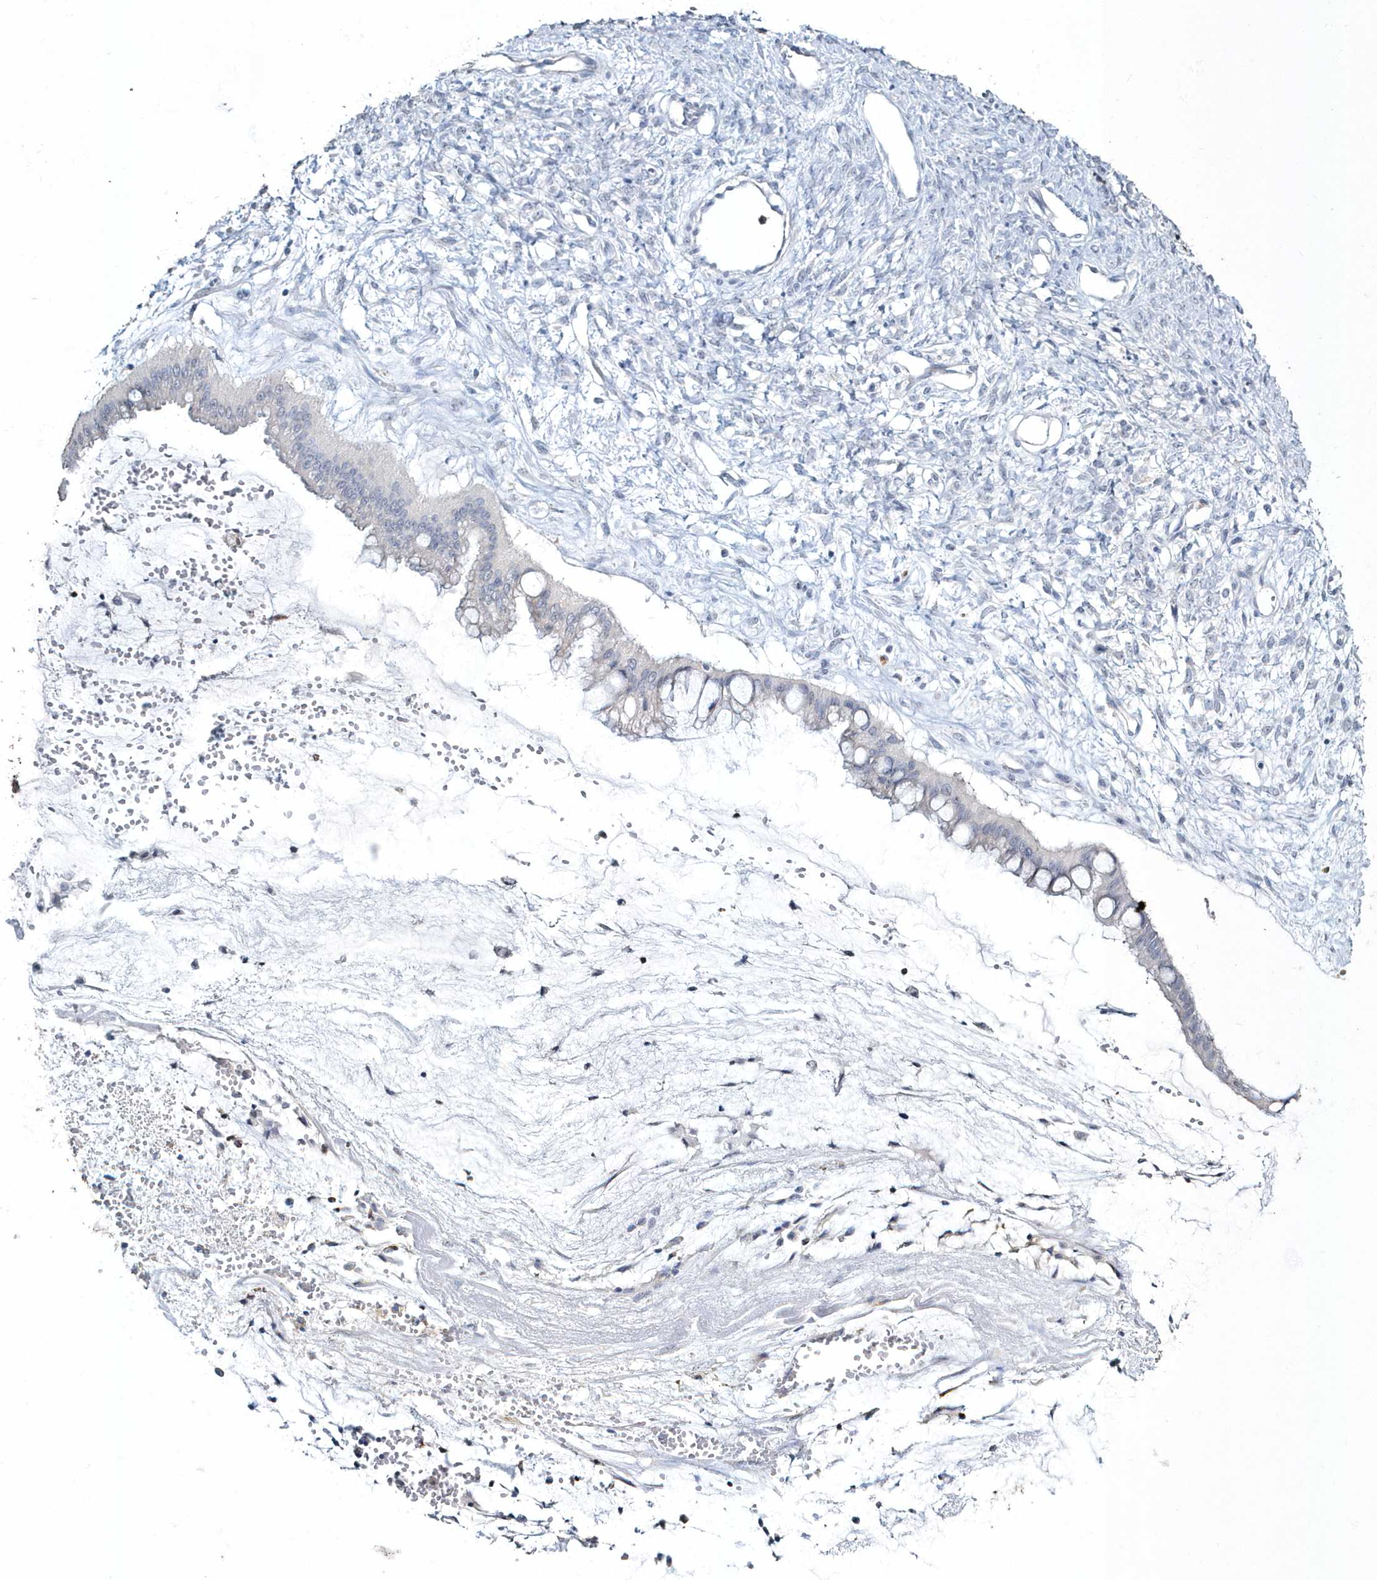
{"staining": {"intensity": "negative", "quantity": "none", "location": "none"}, "tissue": "ovarian cancer", "cell_type": "Tumor cells", "image_type": "cancer", "snomed": [{"axis": "morphology", "description": "Cystadenocarcinoma, mucinous, NOS"}, {"axis": "topography", "description": "Ovary"}], "caption": "The histopathology image exhibits no significant staining in tumor cells of ovarian cancer (mucinous cystadenocarcinoma).", "gene": "MYOT", "patient": {"sex": "female", "age": 73}}